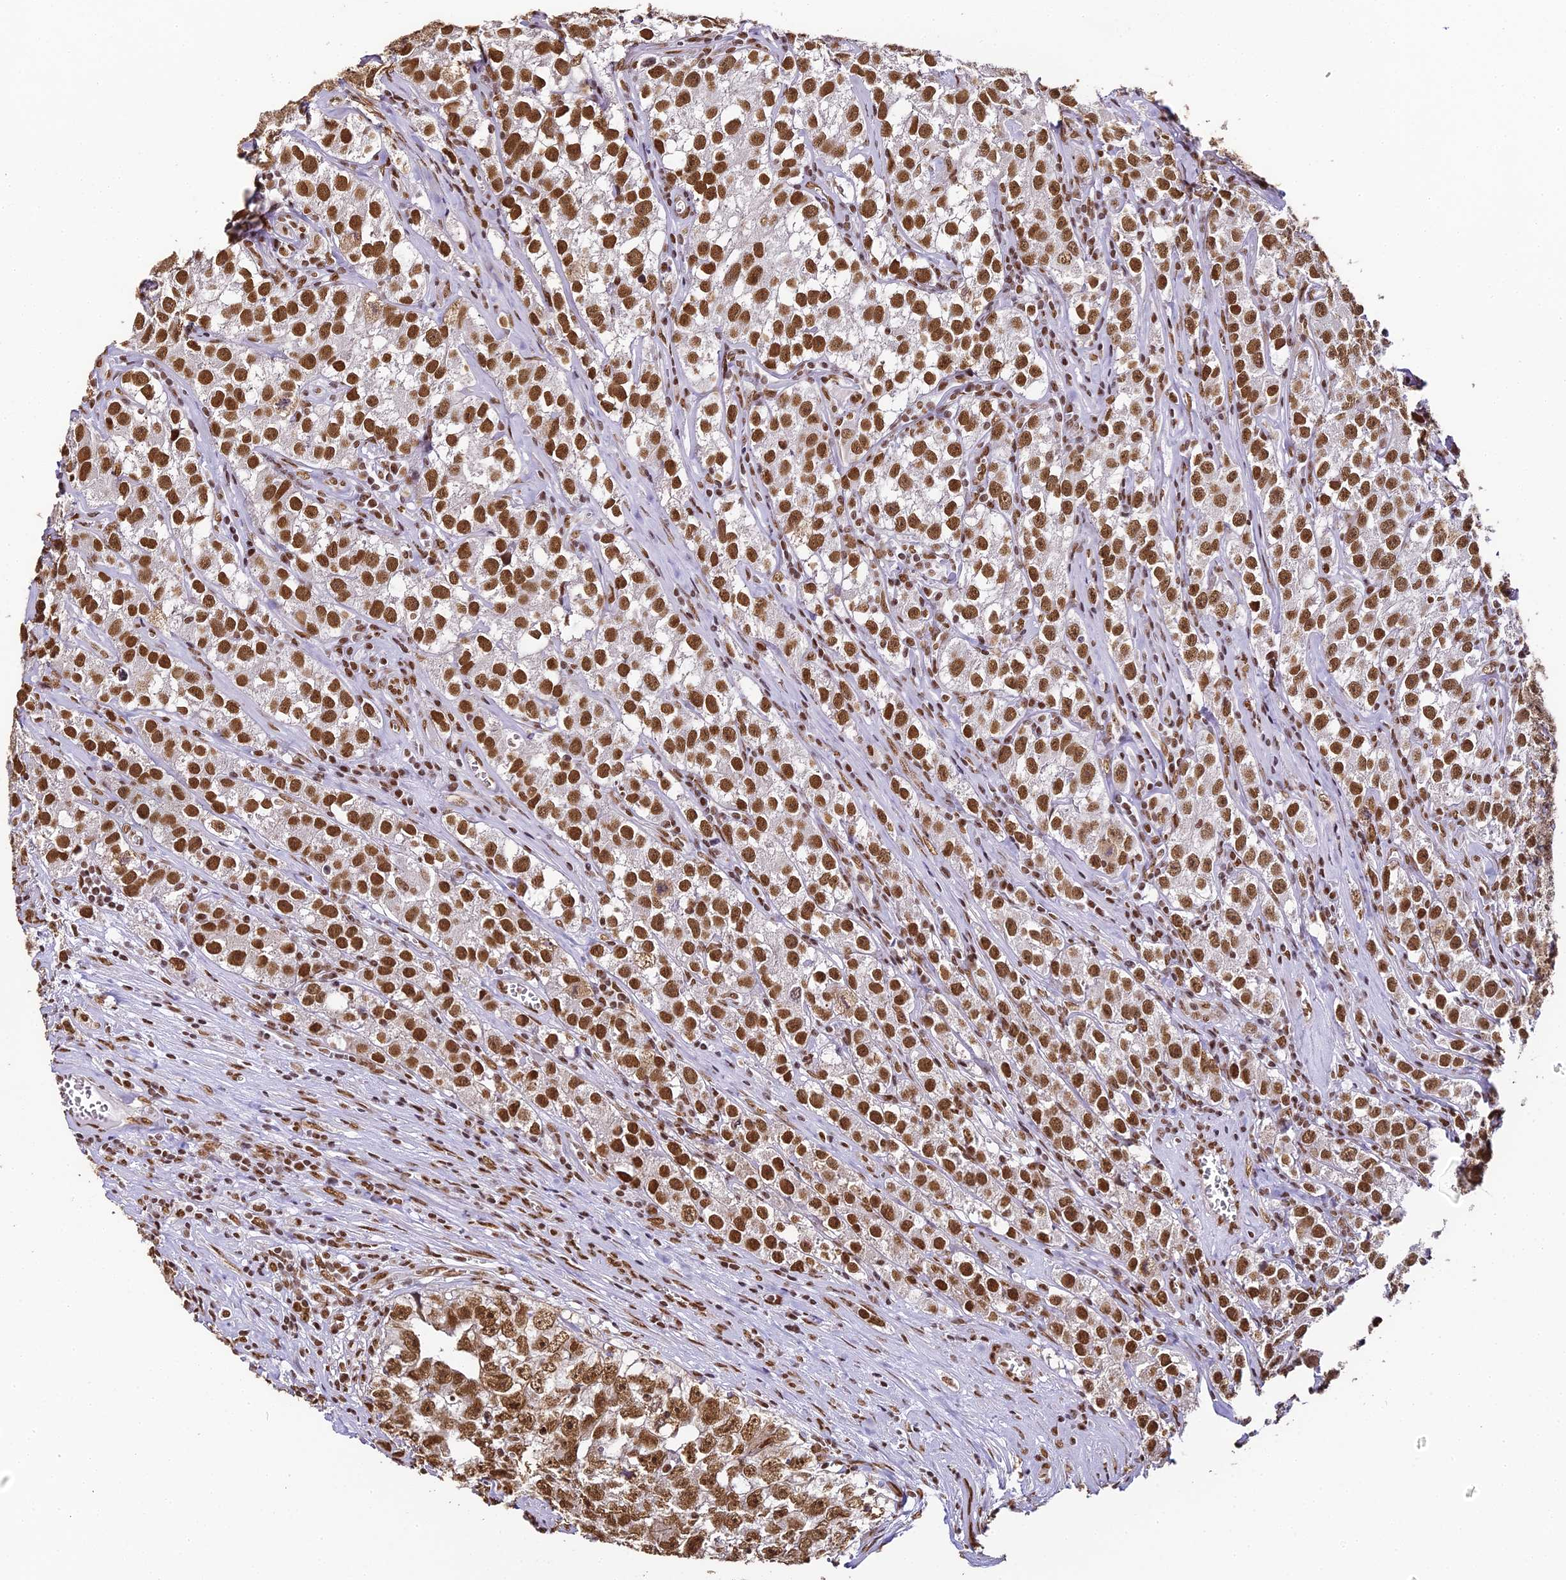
{"staining": {"intensity": "strong", "quantity": ">75%", "location": "nuclear"}, "tissue": "testis cancer", "cell_type": "Tumor cells", "image_type": "cancer", "snomed": [{"axis": "morphology", "description": "Seminoma, NOS"}, {"axis": "morphology", "description": "Carcinoma, Embryonal, NOS"}, {"axis": "topography", "description": "Testis"}], "caption": "Protein staining reveals strong nuclear expression in about >75% of tumor cells in seminoma (testis).", "gene": "HNRNPA1", "patient": {"sex": "male", "age": 43}}